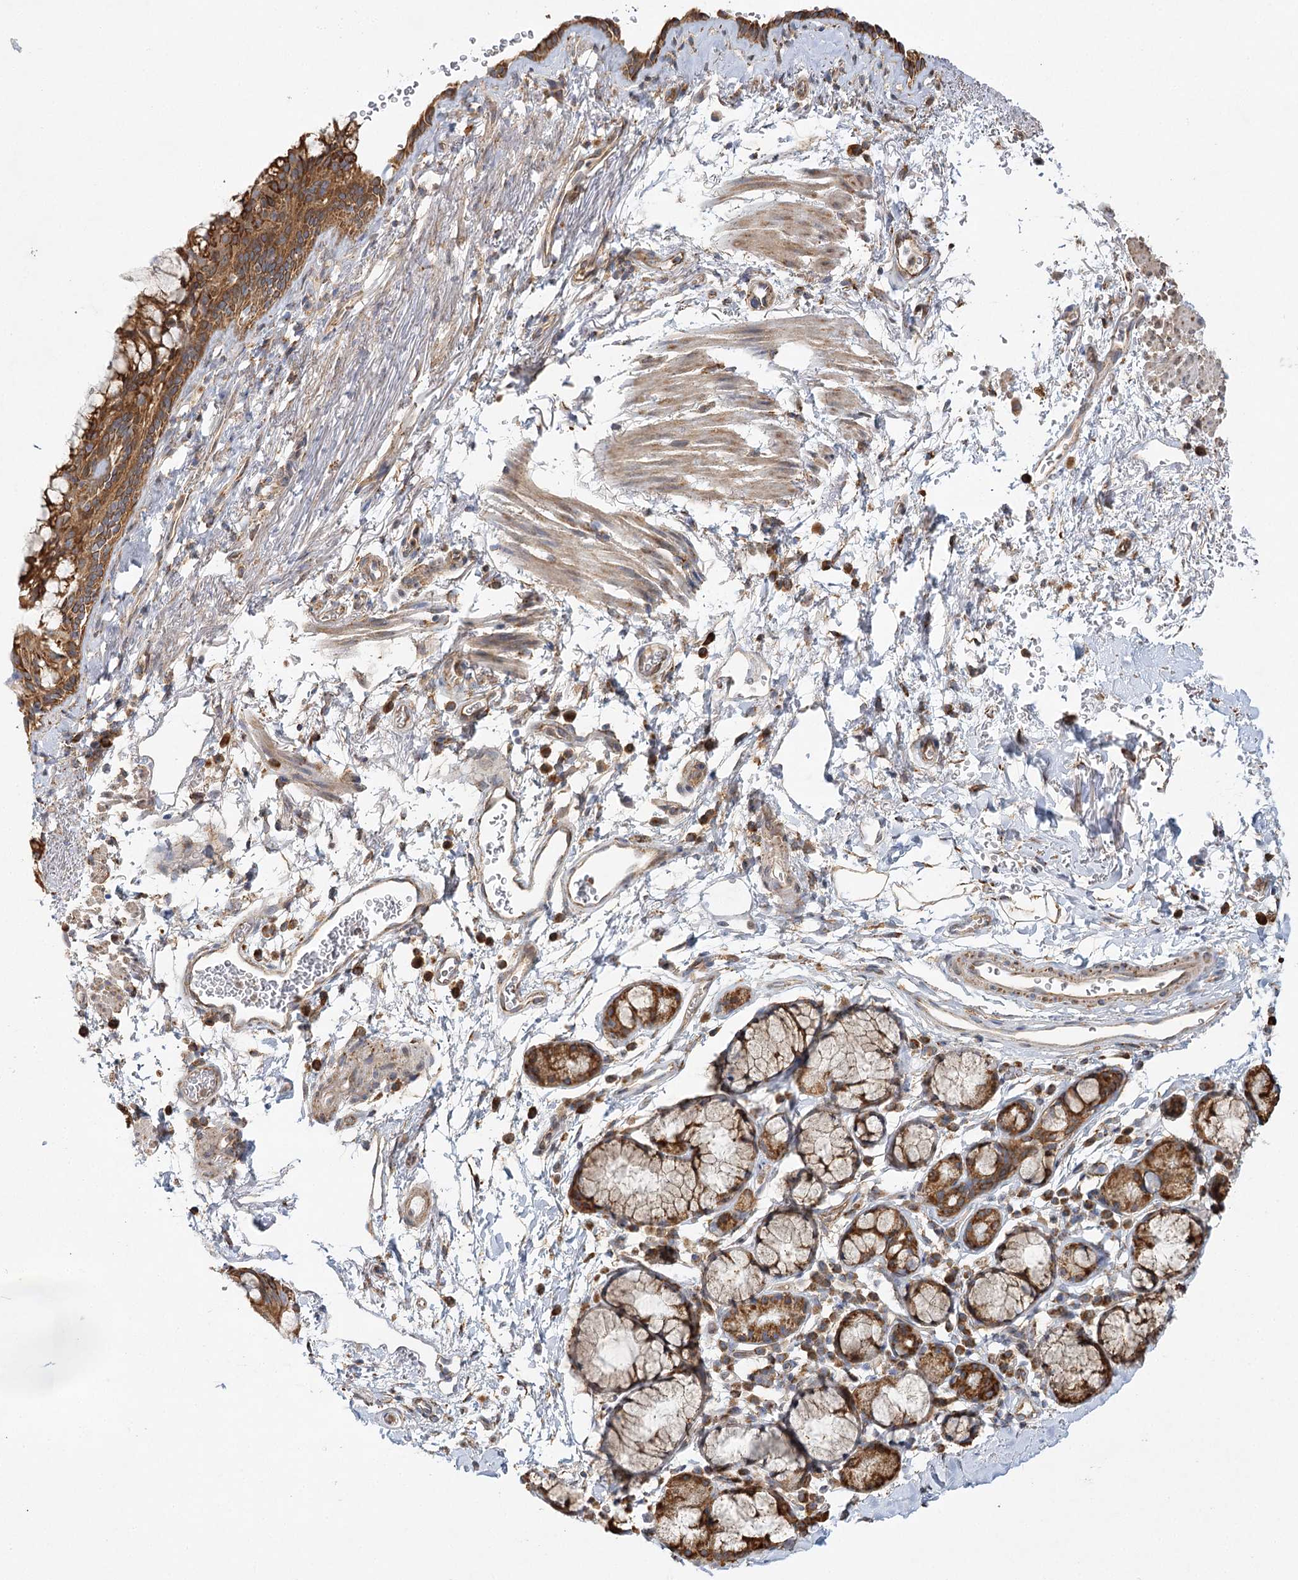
{"staining": {"intensity": "moderate", "quantity": ">75%", "location": "cytoplasmic/membranous"}, "tissue": "bronchus", "cell_type": "Respiratory epithelial cells", "image_type": "normal", "snomed": [{"axis": "morphology", "description": "Normal tissue, NOS"}, {"axis": "topography", "description": "Cartilage tissue"}, {"axis": "topography", "description": "Bronchus"}], "caption": "Bronchus was stained to show a protein in brown. There is medium levels of moderate cytoplasmic/membranous positivity in about >75% of respiratory epithelial cells. (DAB IHC, brown staining for protein, blue staining for nuclei).", "gene": "ZFYVE16", "patient": {"sex": "female", "age": 53}}